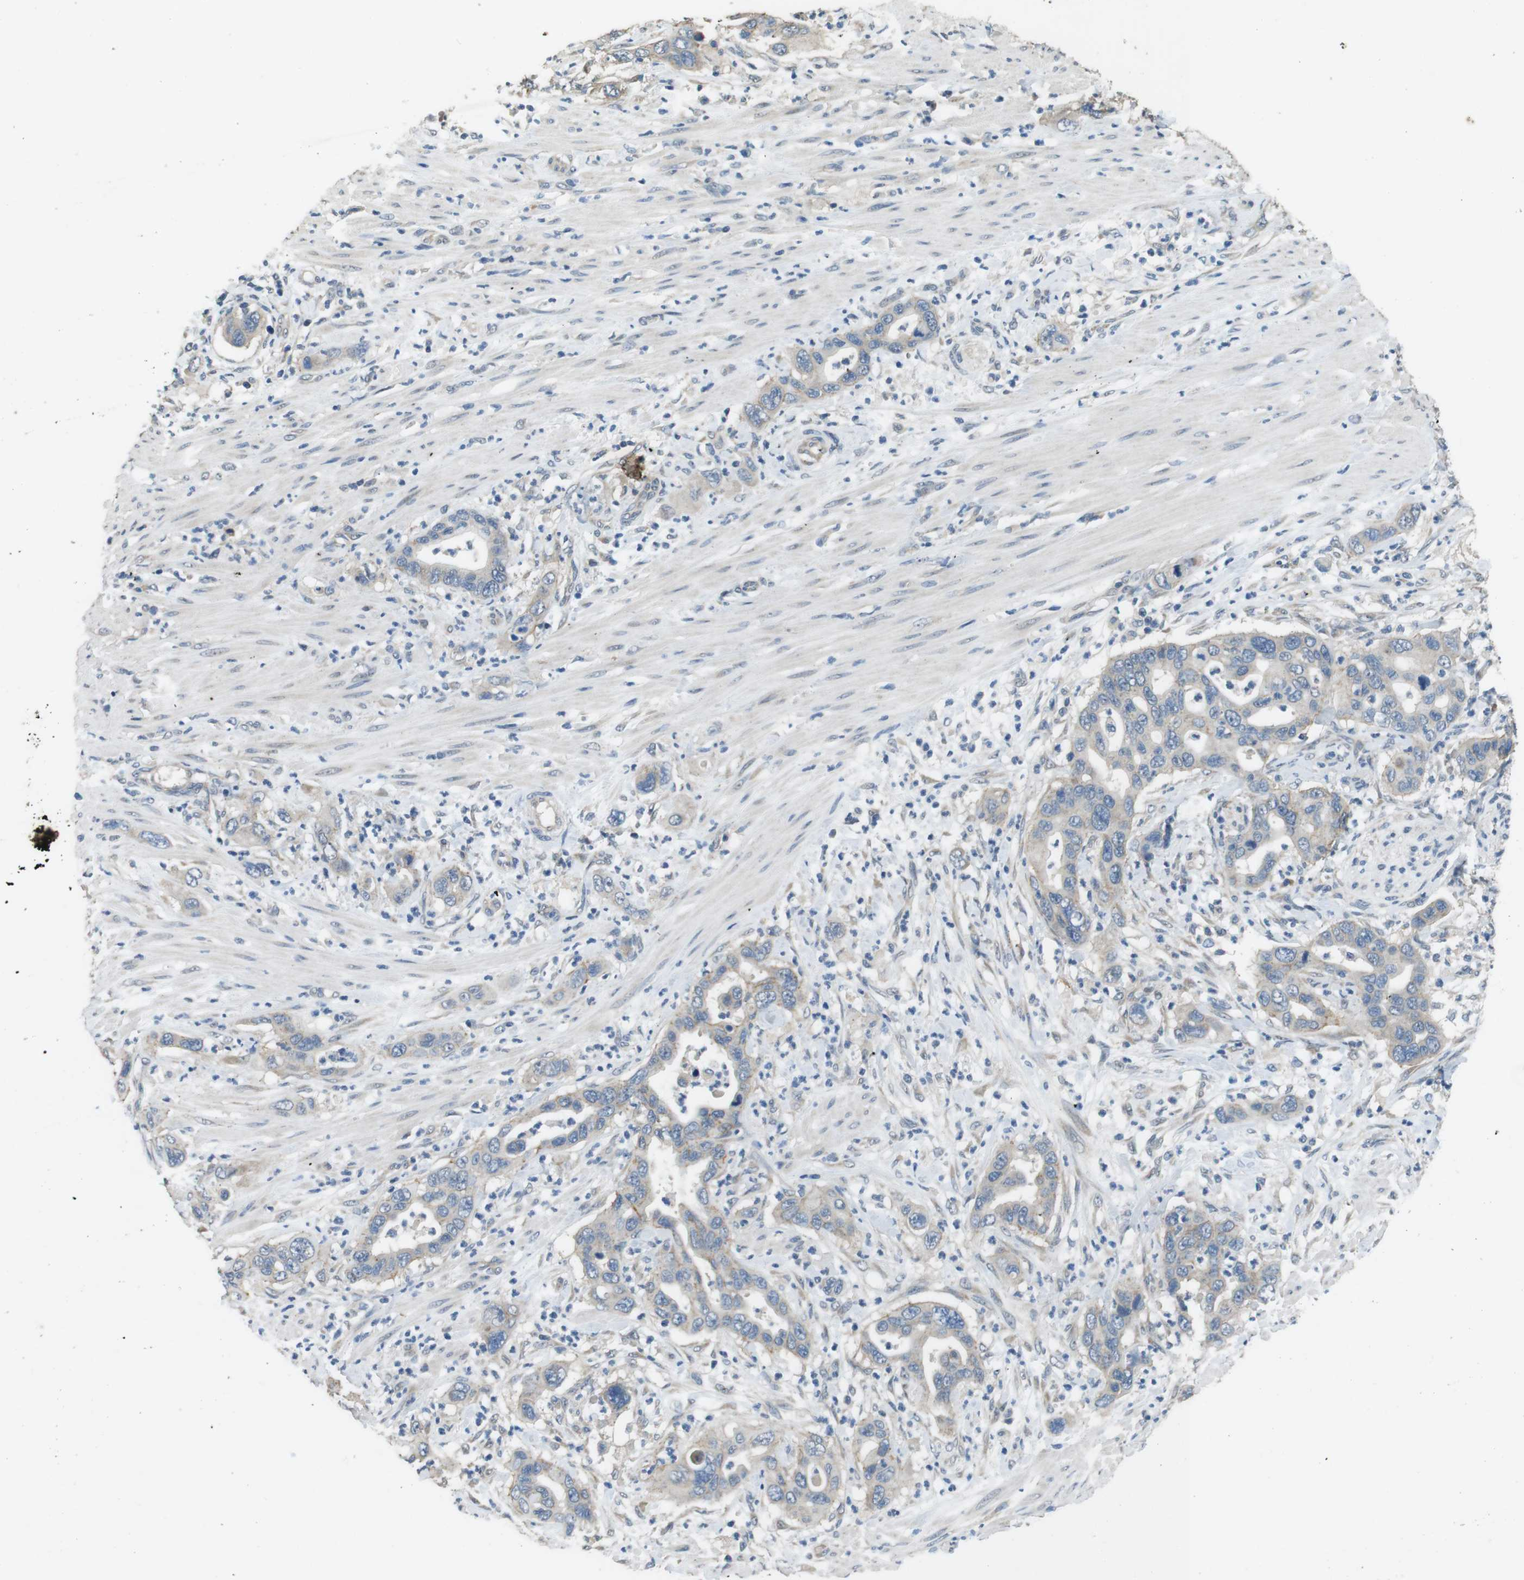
{"staining": {"intensity": "weak", "quantity": "25%-75%", "location": "cytoplasmic/membranous"}, "tissue": "pancreatic cancer", "cell_type": "Tumor cells", "image_type": "cancer", "snomed": [{"axis": "morphology", "description": "Adenocarcinoma, NOS"}, {"axis": "topography", "description": "Pancreas"}], "caption": "Immunohistochemical staining of human pancreatic cancer demonstrates low levels of weak cytoplasmic/membranous protein staining in approximately 25%-75% of tumor cells.", "gene": "CLDN7", "patient": {"sex": "female", "age": 71}}